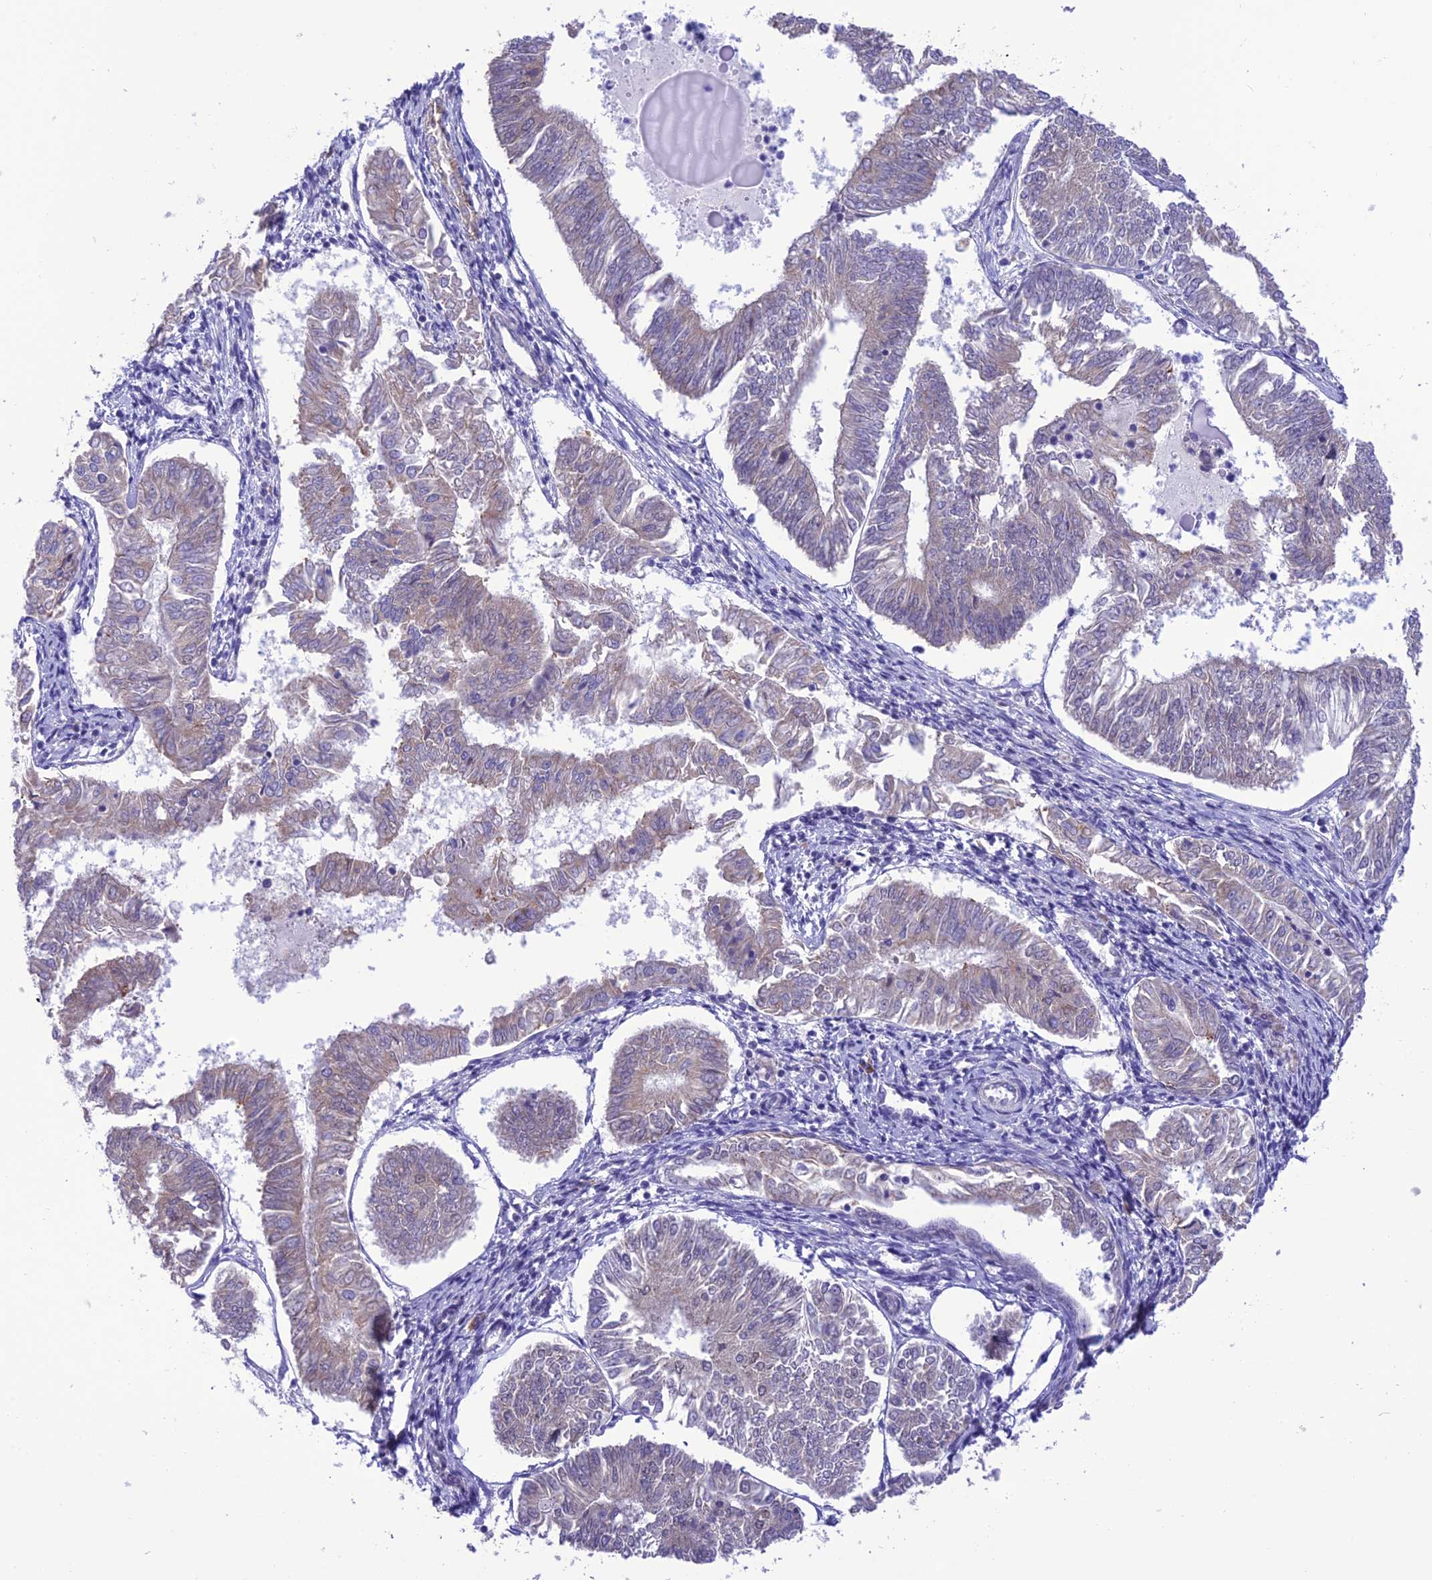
{"staining": {"intensity": "negative", "quantity": "none", "location": "none"}, "tissue": "endometrial cancer", "cell_type": "Tumor cells", "image_type": "cancer", "snomed": [{"axis": "morphology", "description": "Adenocarcinoma, NOS"}, {"axis": "topography", "description": "Endometrium"}], "caption": "The immunohistochemistry (IHC) micrograph has no significant positivity in tumor cells of endometrial cancer (adenocarcinoma) tissue.", "gene": "RNF126", "patient": {"sex": "female", "age": 58}}